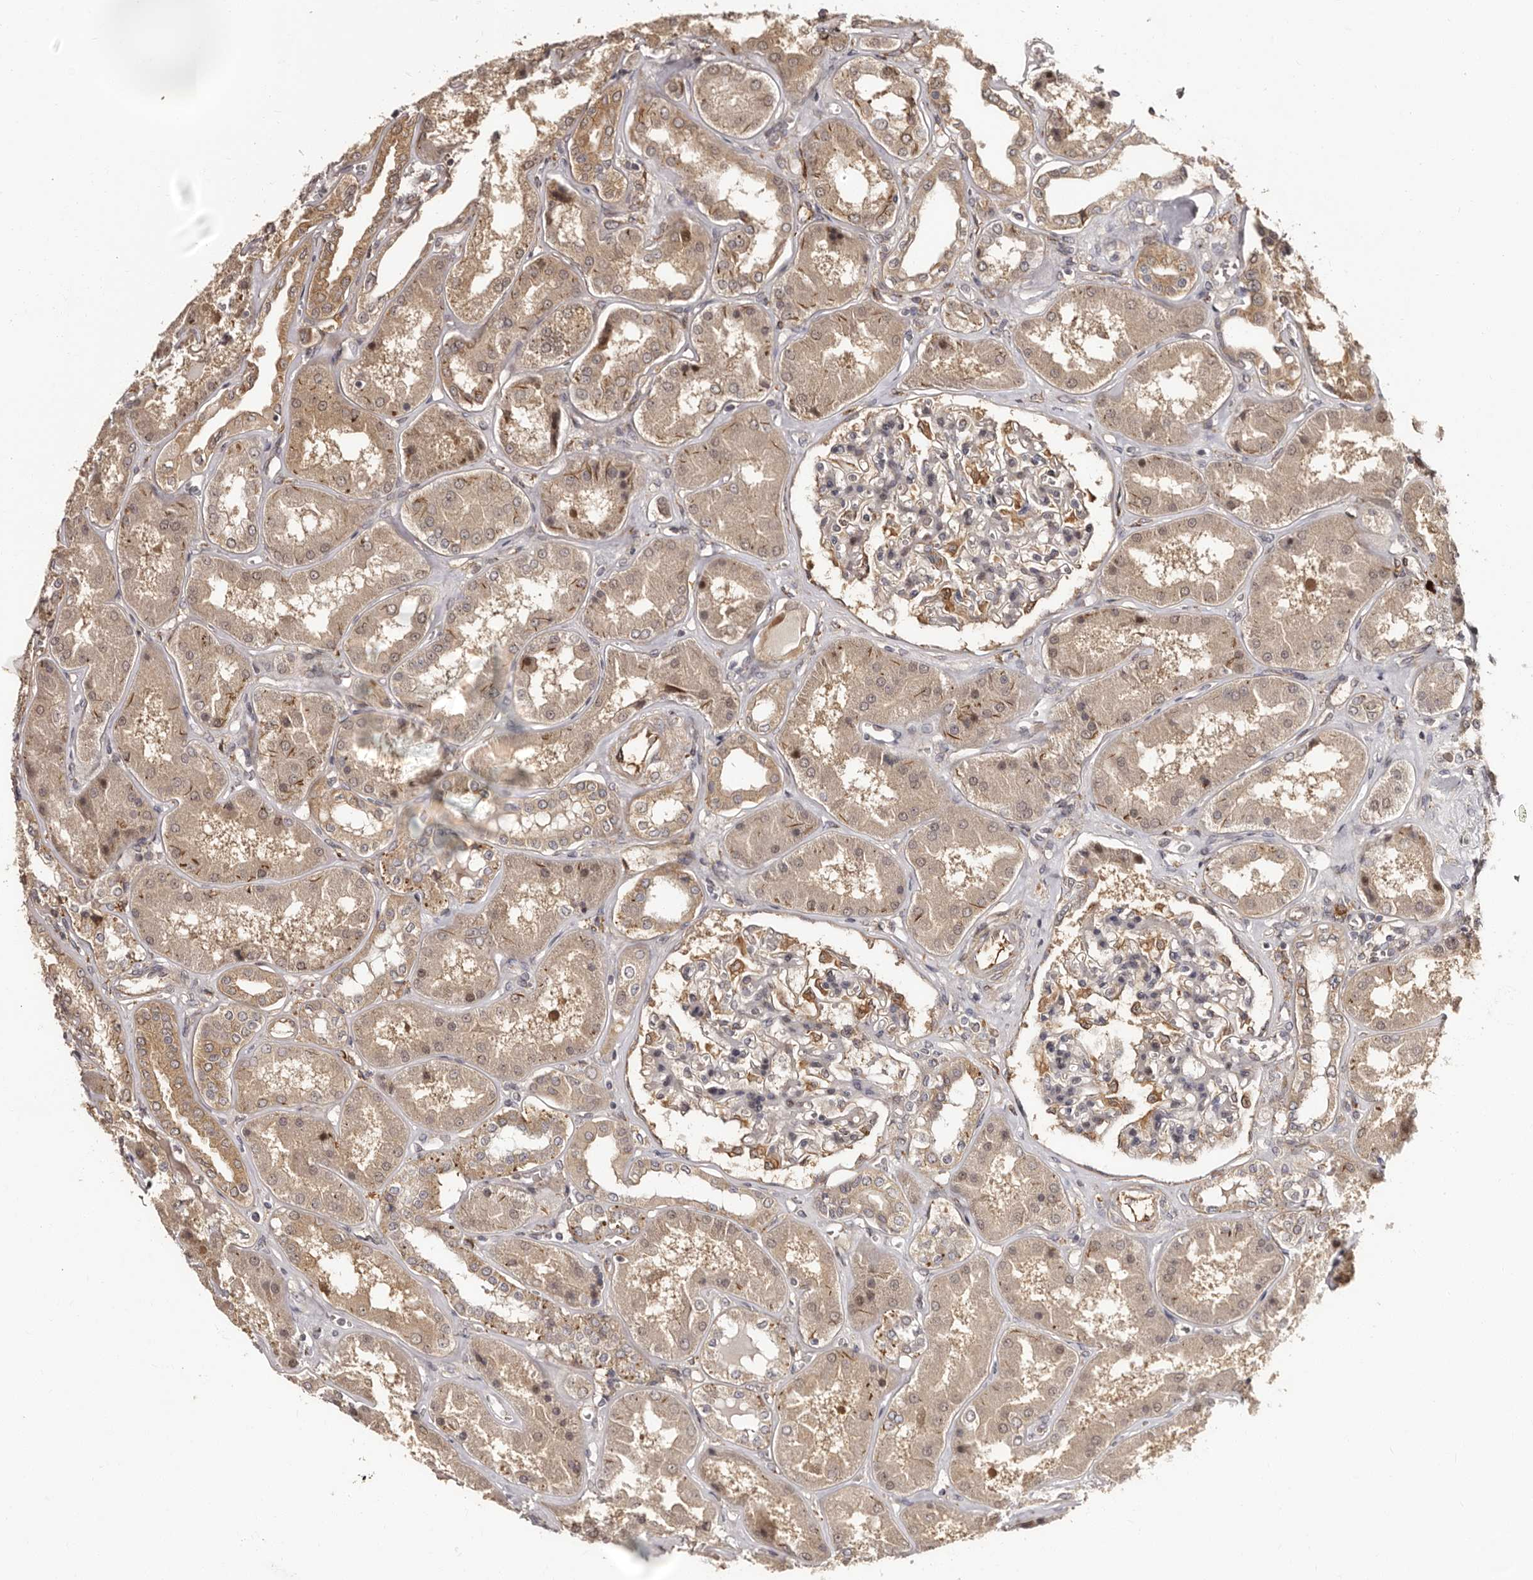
{"staining": {"intensity": "moderate", "quantity": "25%-75%", "location": "cytoplasmic/membranous"}, "tissue": "kidney", "cell_type": "Cells in glomeruli", "image_type": "normal", "snomed": [{"axis": "morphology", "description": "Normal tissue, NOS"}, {"axis": "topography", "description": "Kidney"}], "caption": "Protein staining by immunohistochemistry (IHC) exhibits moderate cytoplasmic/membranous expression in about 25%-75% of cells in glomeruli in benign kidney.", "gene": "TBC1D22B", "patient": {"sex": "female", "age": 56}}